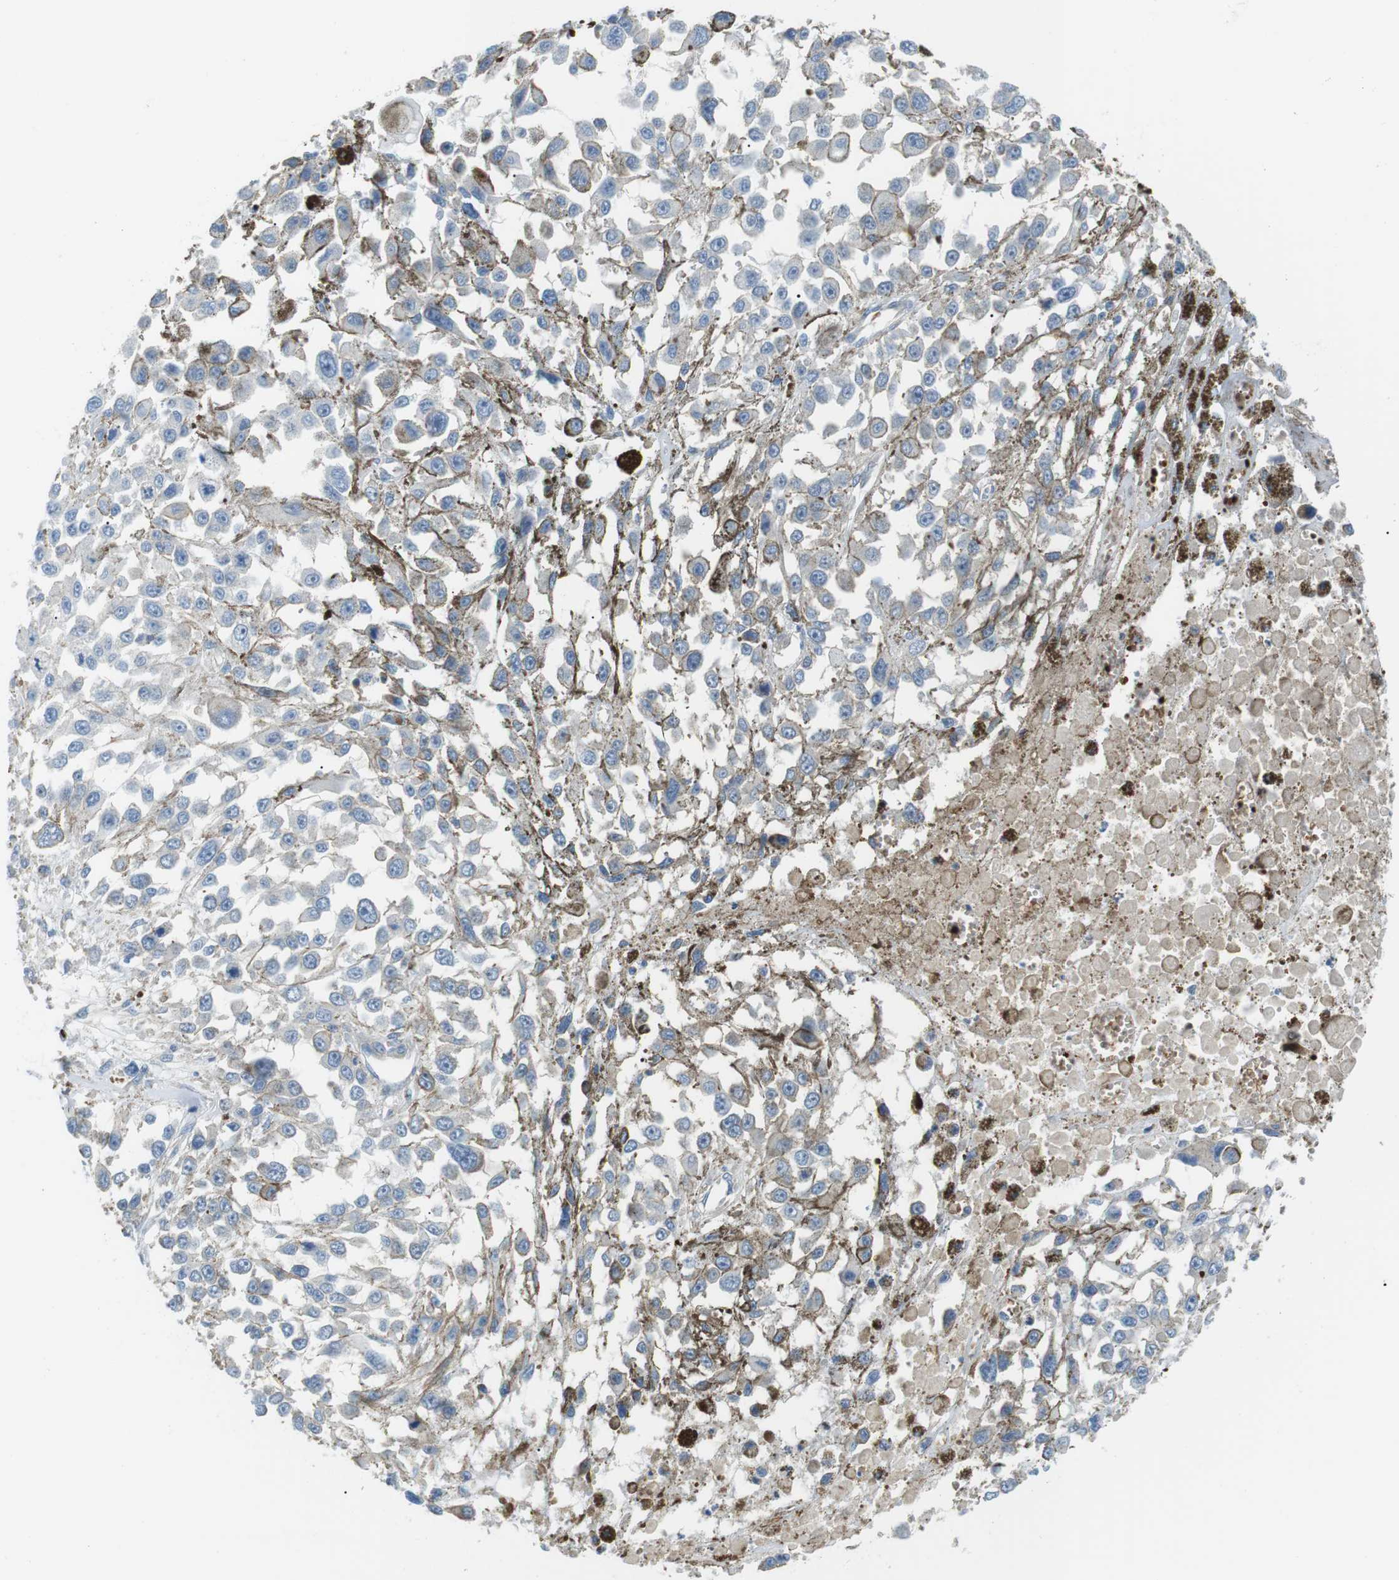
{"staining": {"intensity": "negative", "quantity": "none", "location": "none"}, "tissue": "melanoma", "cell_type": "Tumor cells", "image_type": "cancer", "snomed": [{"axis": "morphology", "description": "Malignant melanoma, Metastatic site"}, {"axis": "topography", "description": "Lymph node"}], "caption": "The micrograph shows no staining of tumor cells in melanoma. (DAB (3,3'-diaminobenzidine) immunohistochemistry (IHC) with hematoxylin counter stain).", "gene": "ADCY10", "patient": {"sex": "male", "age": 59}}